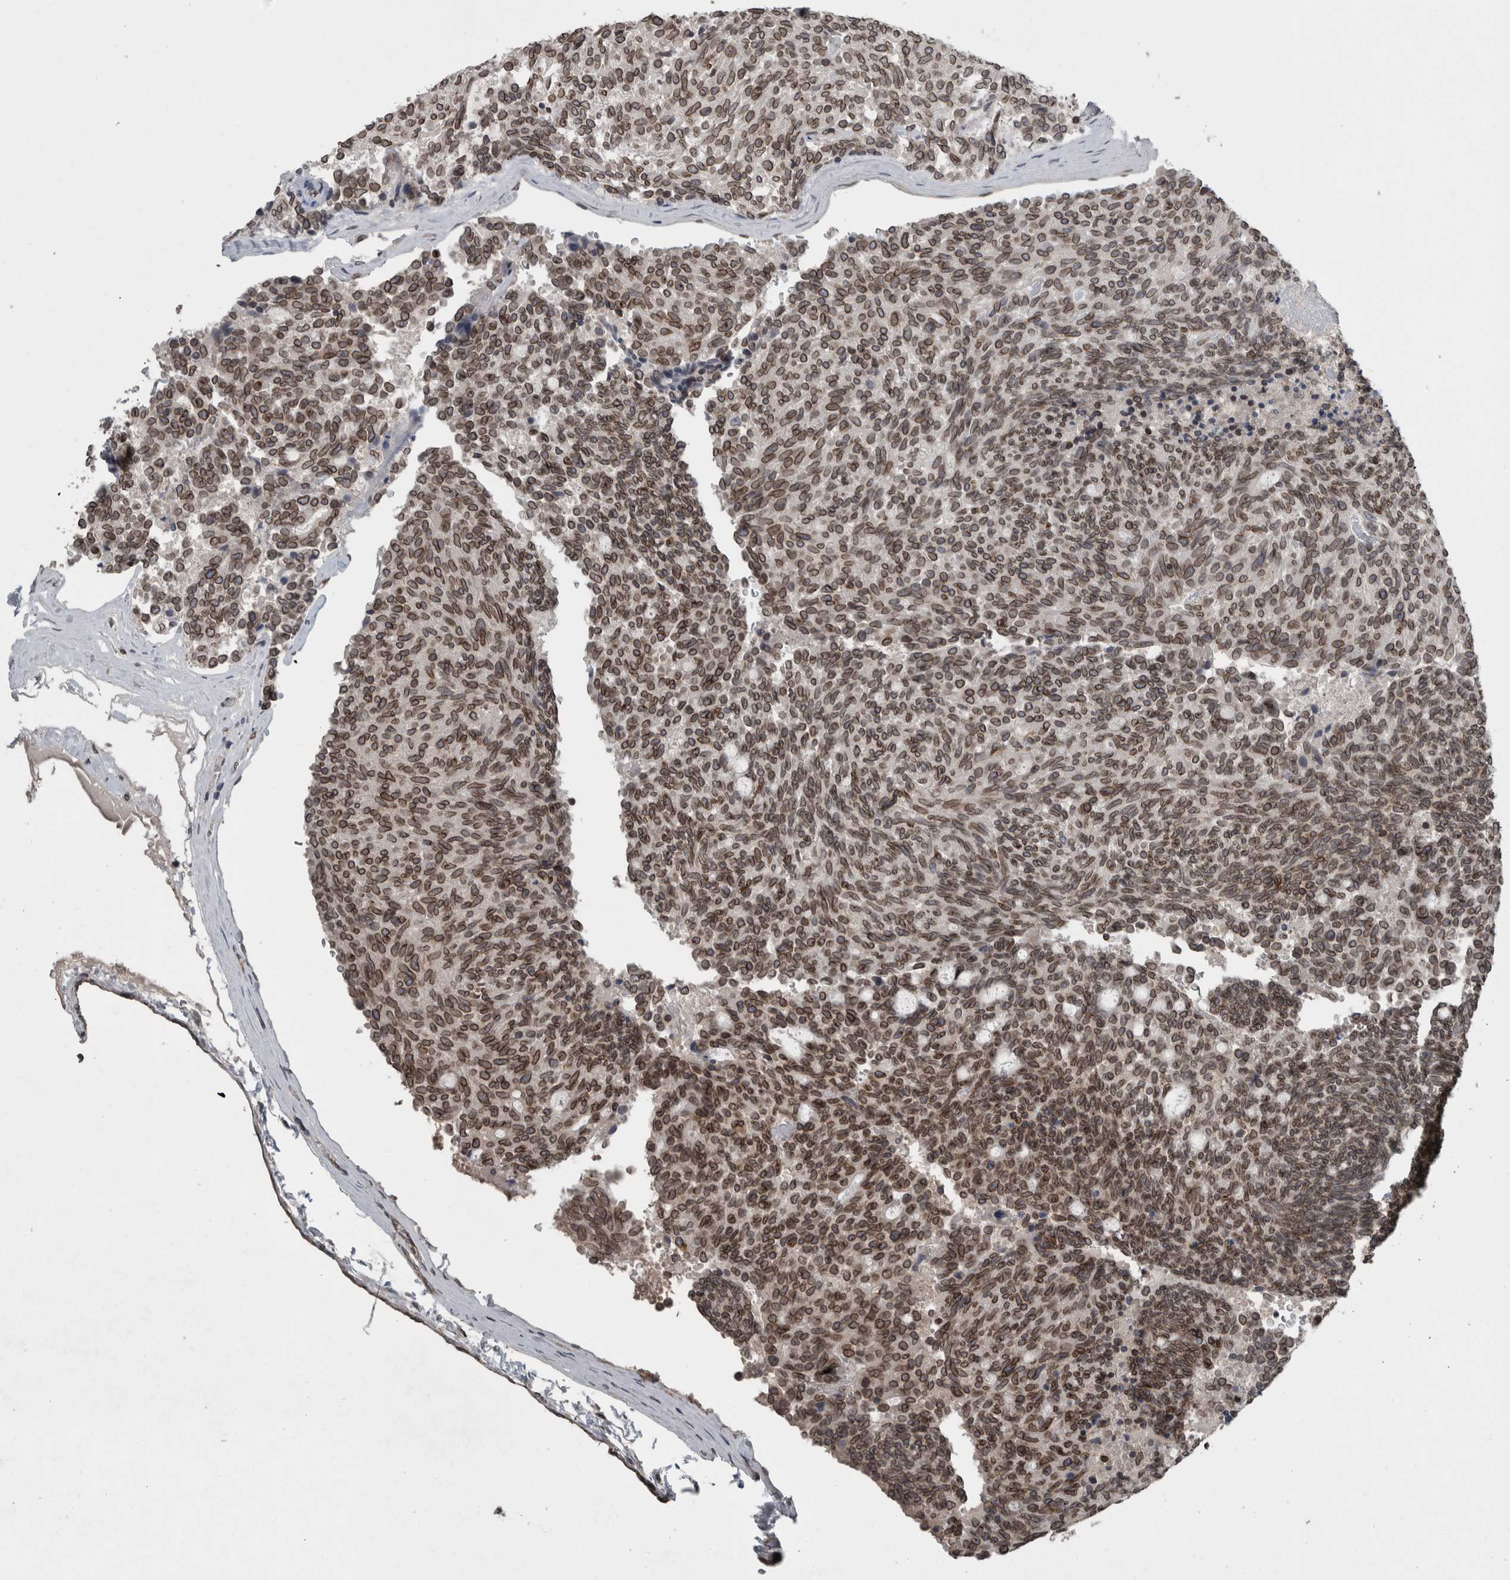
{"staining": {"intensity": "moderate", "quantity": ">75%", "location": "cytoplasmic/membranous,nuclear"}, "tissue": "carcinoid", "cell_type": "Tumor cells", "image_type": "cancer", "snomed": [{"axis": "morphology", "description": "Carcinoid, malignant, NOS"}, {"axis": "topography", "description": "Pancreas"}], "caption": "A brown stain labels moderate cytoplasmic/membranous and nuclear positivity of a protein in human carcinoid tumor cells.", "gene": "RANBP2", "patient": {"sex": "female", "age": 54}}